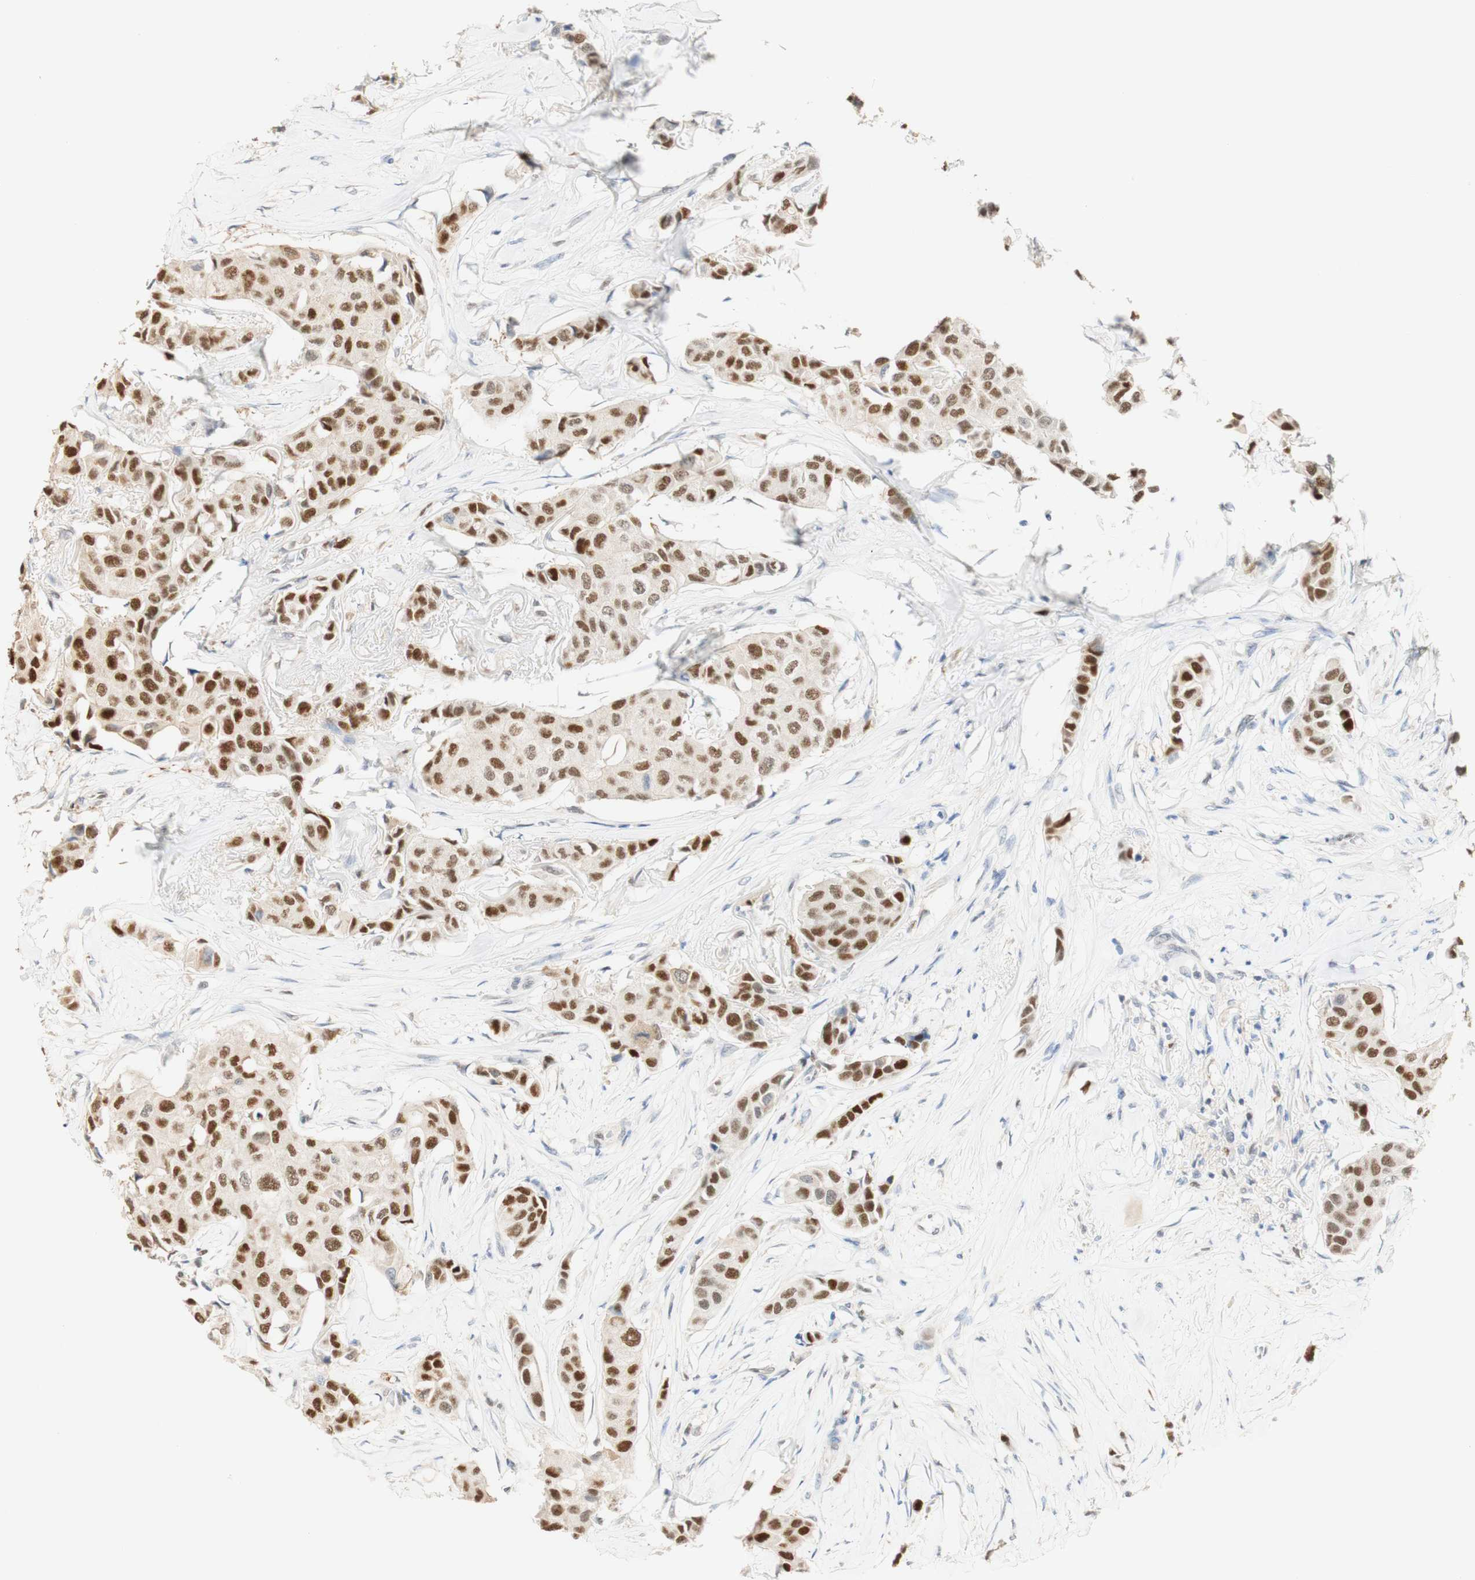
{"staining": {"intensity": "strong", "quantity": "25%-75%", "location": "nuclear"}, "tissue": "breast cancer", "cell_type": "Tumor cells", "image_type": "cancer", "snomed": [{"axis": "morphology", "description": "Duct carcinoma"}, {"axis": "topography", "description": "Breast"}], "caption": "A brown stain shows strong nuclear staining of a protein in human intraductal carcinoma (breast) tumor cells.", "gene": "MAP3K4", "patient": {"sex": "female", "age": 80}}